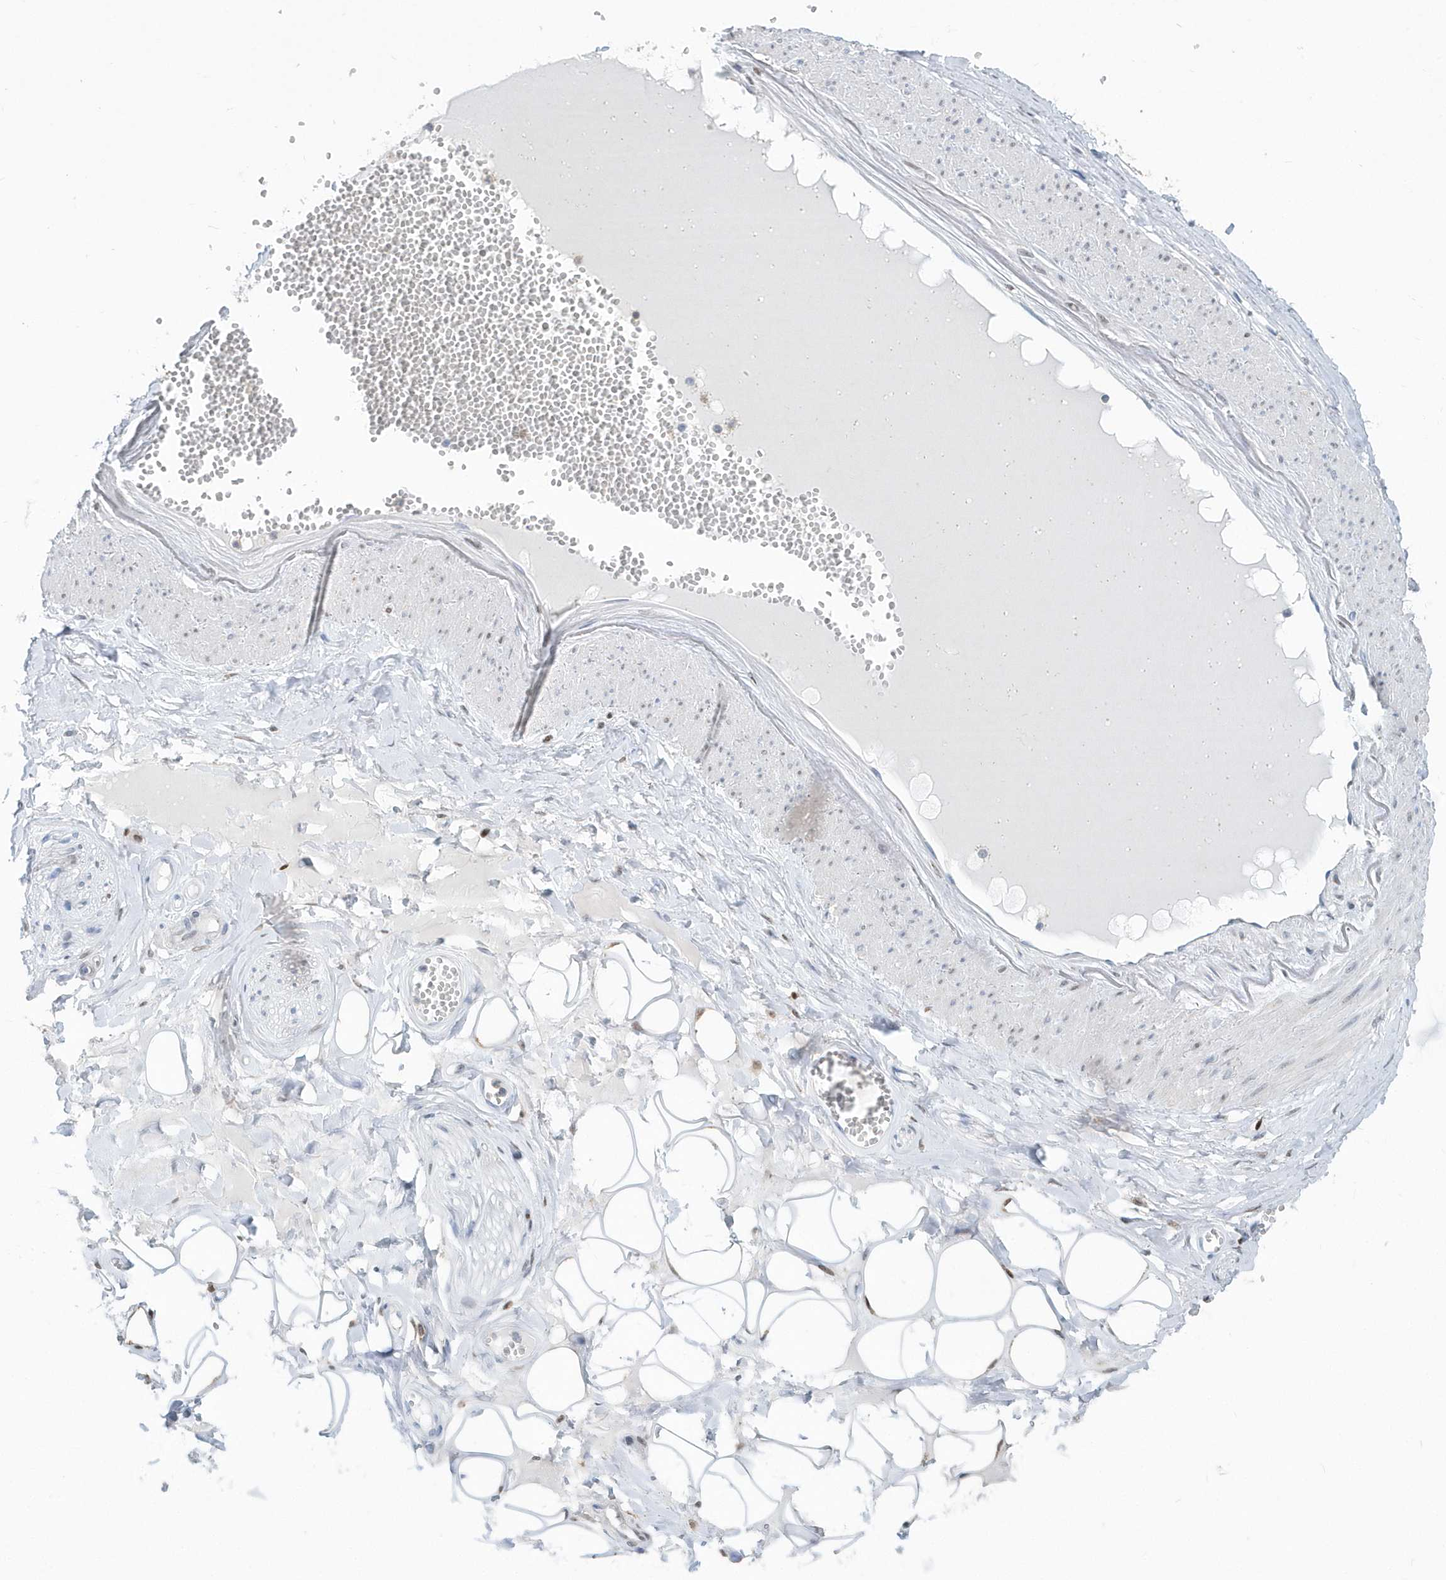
{"staining": {"intensity": "weak", "quantity": "<25%", "location": "nuclear"}, "tissue": "adipose tissue", "cell_type": "Adipocytes", "image_type": "normal", "snomed": [{"axis": "morphology", "description": "Normal tissue, NOS"}, {"axis": "morphology", "description": "Inflammation, NOS"}, {"axis": "topography", "description": "Salivary gland"}, {"axis": "topography", "description": "Peripheral nerve tissue"}], "caption": "High magnification brightfield microscopy of benign adipose tissue stained with DAB (brown) and counterstained with hematoxylin (blue): adipocytes show no significant positivity.", "gene": "MACROH2A2", "patient": {"sex": "female", "age": 75}}